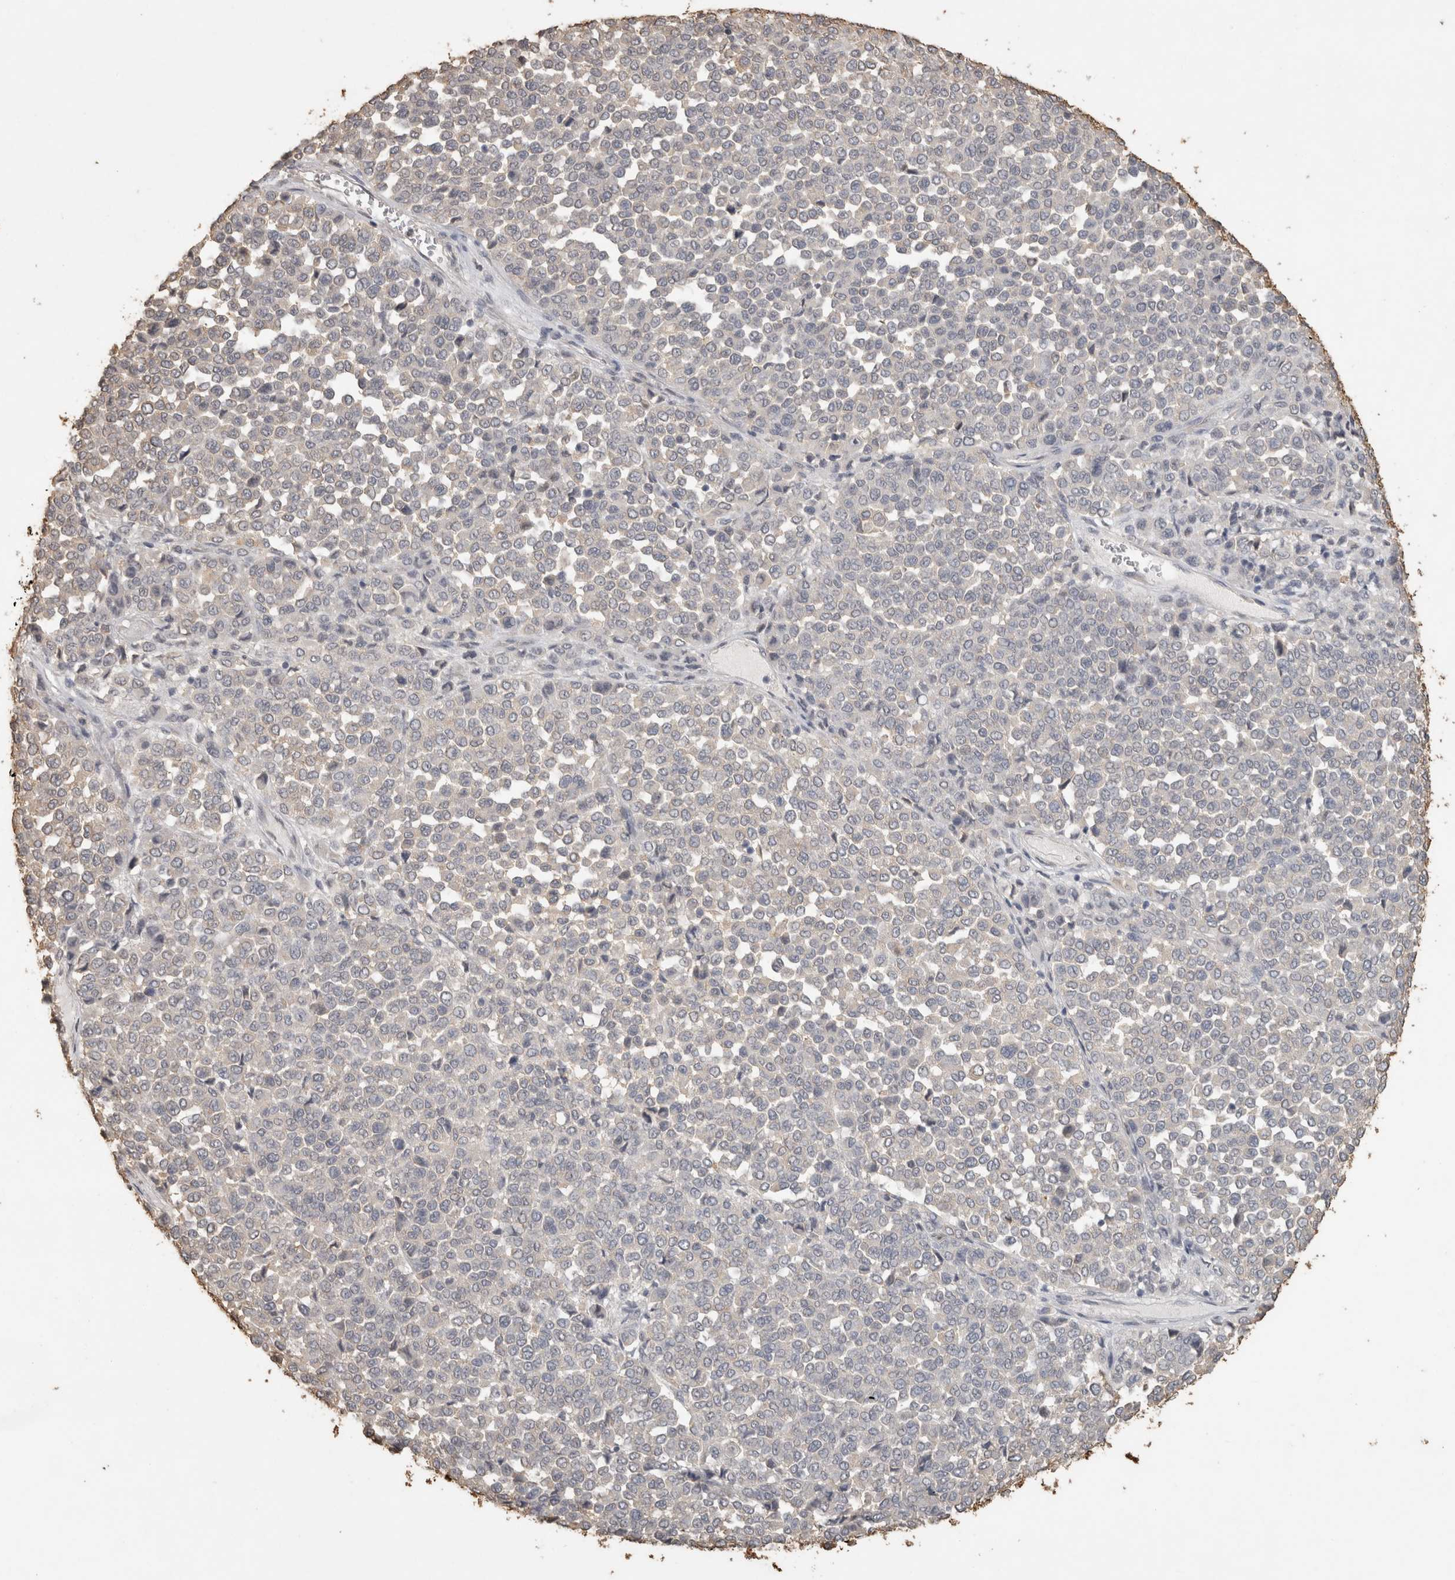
{"staining": {"intensity": "negative", "quantity": "none", "location": "none"}, "tissue": "melanoma", "cell_type": "Tumor cells", "image_type": "cancer", "snomed": [{"axis": "morphology", "description": "Malignant melanoma, Metastatic site"}, {"axis": "topography", "description": "Pancreas"}], "caption": "DAB (3,3'-diaminobenzidine) immunohistochemical staining of human melanoma displays no significant positivity in tumor cells. (DAB (3,3'-diaminobenzidine) IHC with hematoxylin counter stain).", "gene": "REPS2", "patient": {"sex": "female", "age": 30}}